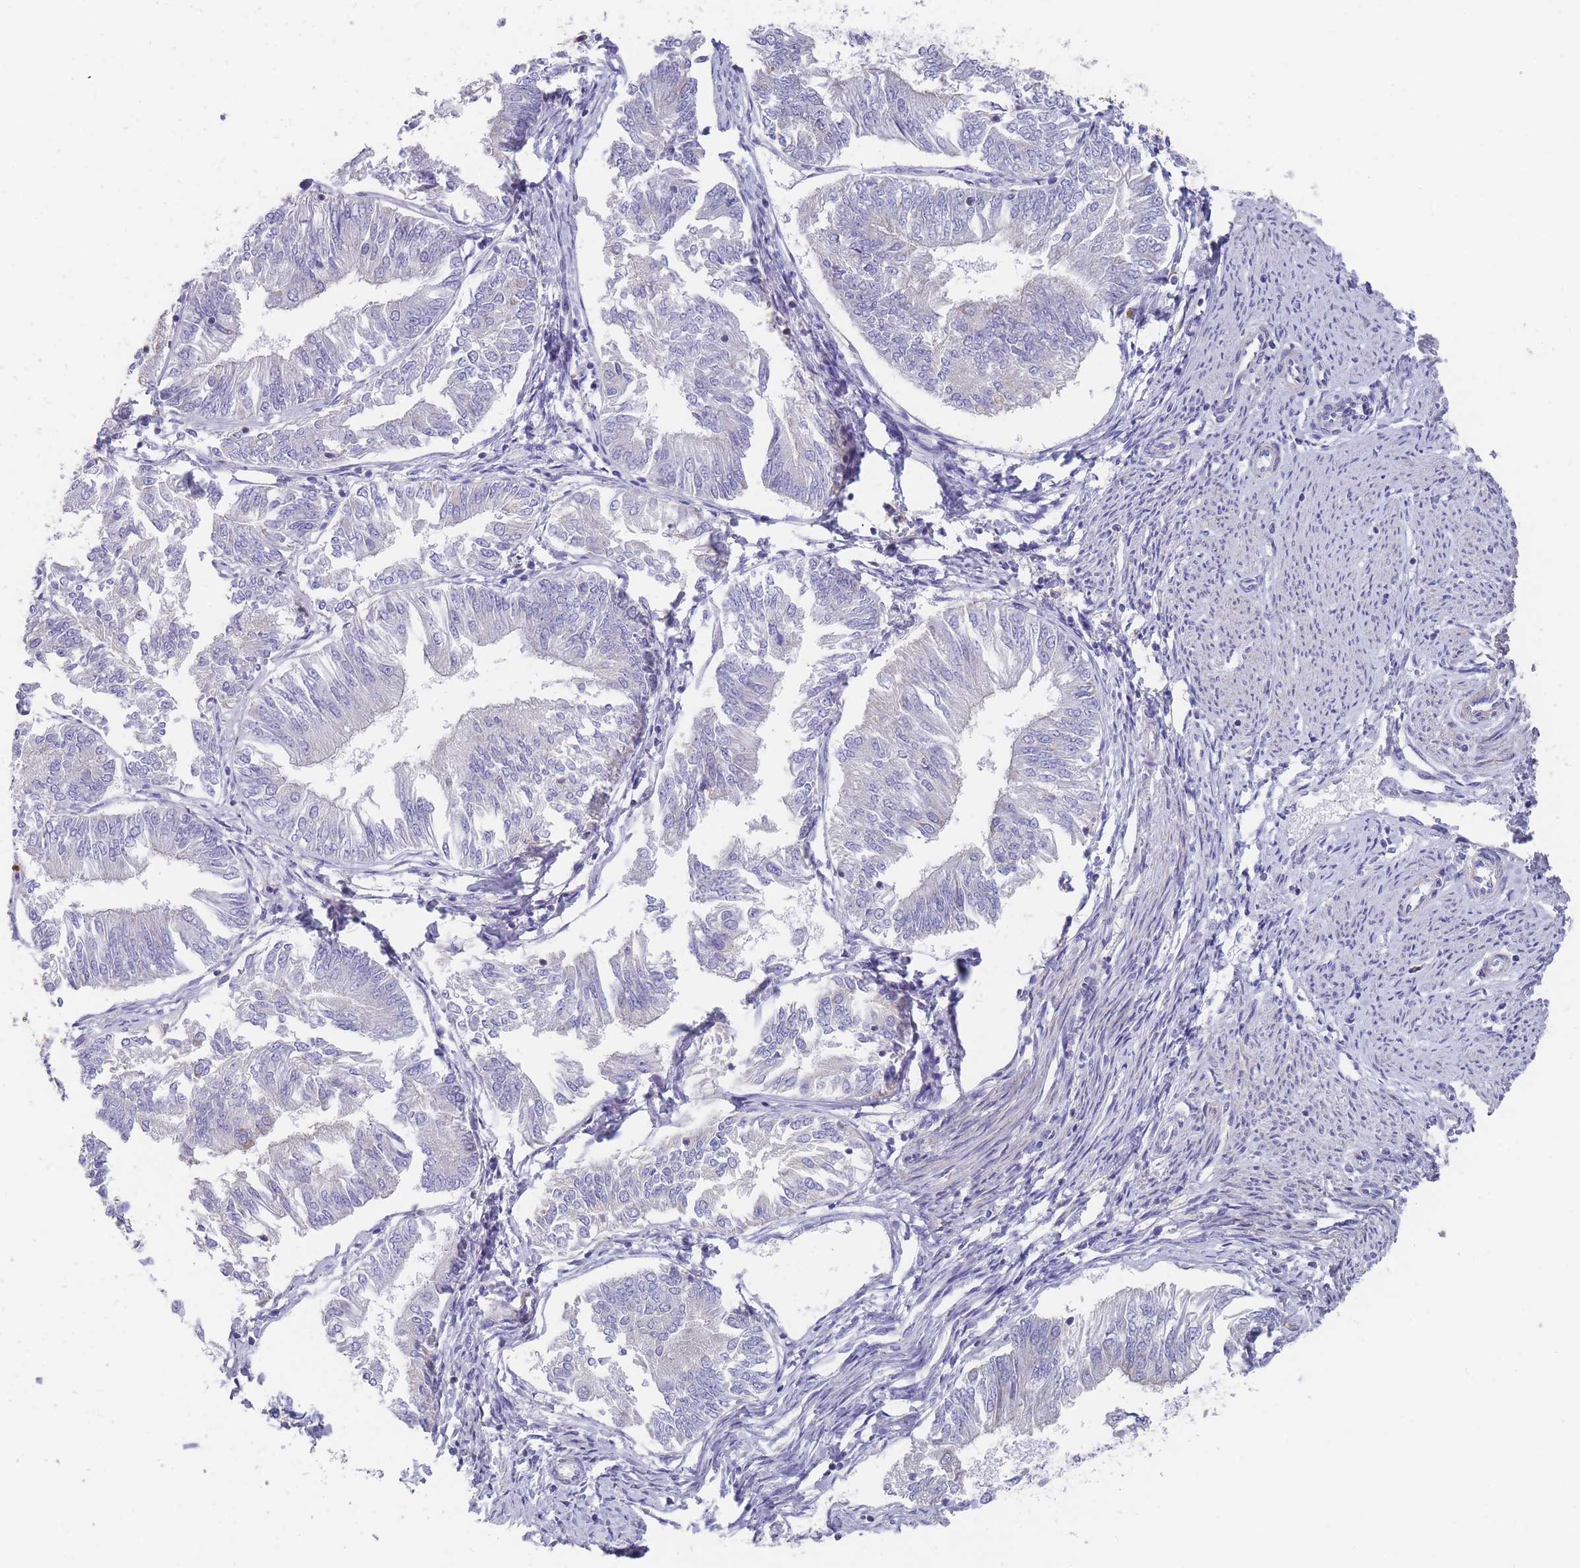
{"staining": {"intensity": "negative", "quantity": "none", "location": "none"}, "tissue": "endometrial cancer", "cell_type": "Tumor cells", "image_type": "cancer", "snomed": [{"axis": "morphology", "description": "Adenocarcinoma, NOS"}, {"axis": "topography", "description": "Endometrium"}], "caption": "Tumor cells are negative for protein expression in human endometrial cancer (adenocarcinoma).", "gene": "SCCPDH", "patient": {"sex": "female", "age": 58}}